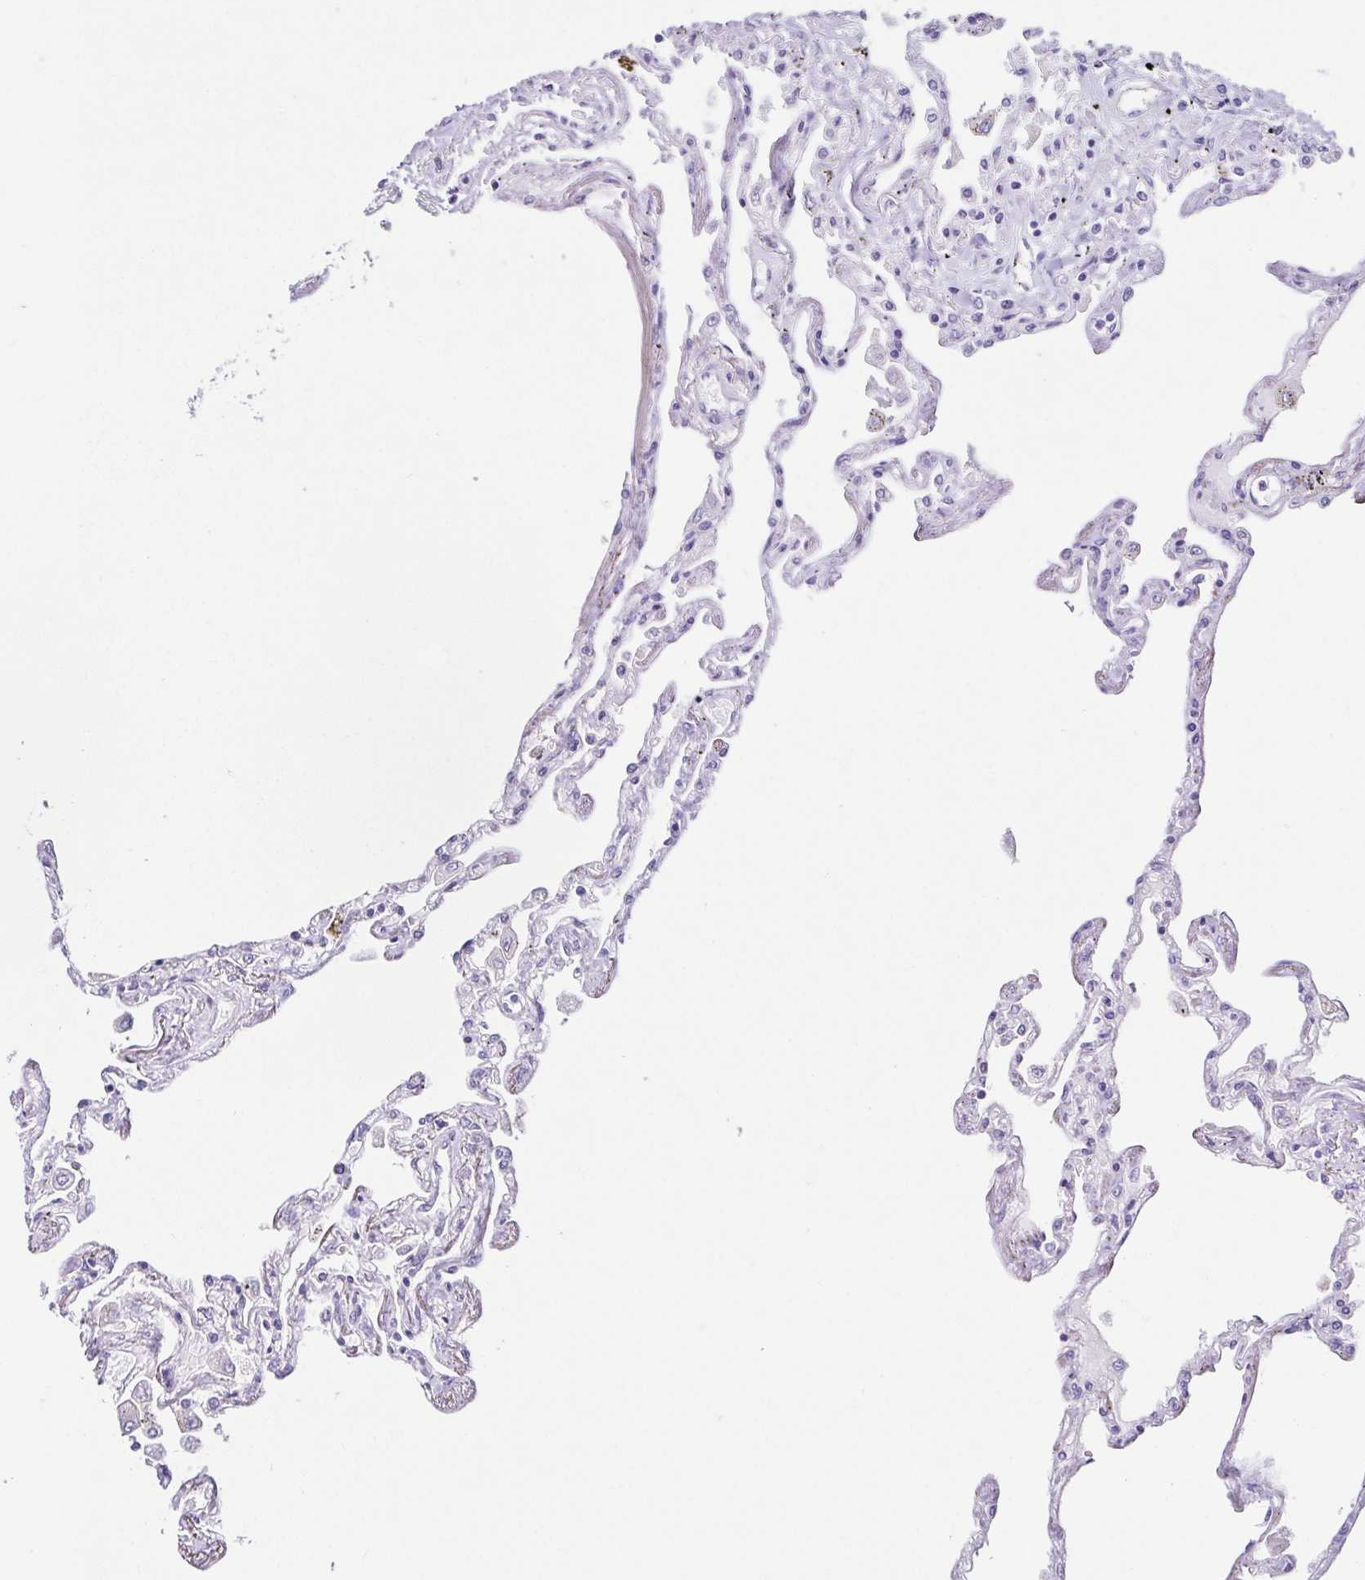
{"staining": {"intensity": "negative", "quantity": "none", "location": "none"}, "tissue": "lung", "cell_type": "Alveolar cells", "image_type": "normal", "snomed": [{"axis": "morphology", "description": "Normal tissue, NOS"}, {"axis": "morphology", "description": "Adenocarcinoma, NOS"}, {"axis": "topography", "description": "Cartilage tissue"}, {"axis": "topography", "description": "Lung"}], "caption": "Lung stained for a protein using IHC exhibits no positivity alveolar cells.", "gene": "RDH11", "patient": {"sex": "female", "age": 67}}